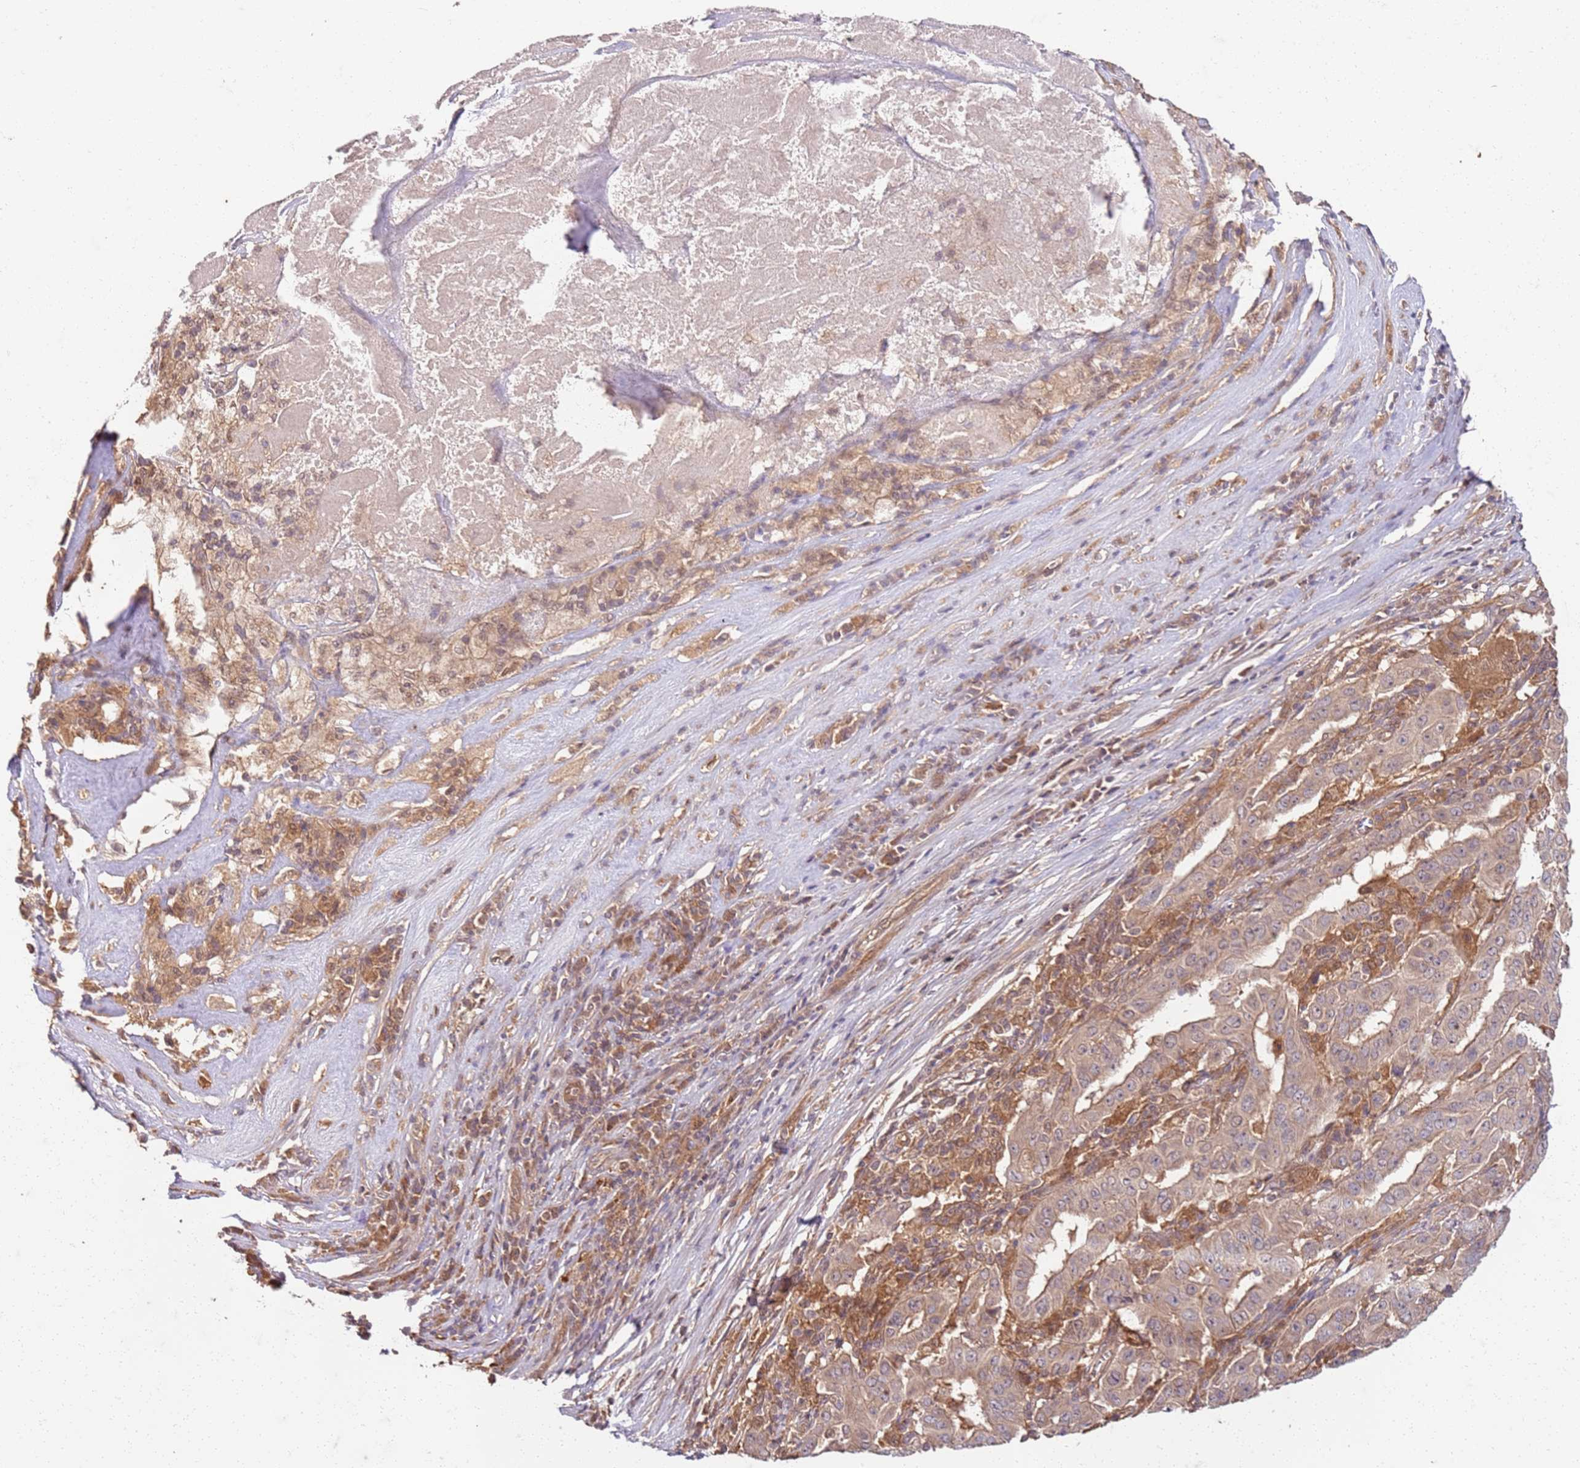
{"staining": {"intensity": "weak", "quantity": ">75%", "location": "cytoplasmic/membranous"}, "tissue": "pancreatic cancer", "cell_type": "Tumor cells", "image_type": "cancer", "snomed": [{"axis": "morphology", "description": "Adenocarcinoma, NOS"}, {"axis": "topography", "description": "Pancreas"}], "caption": "This is a micrograph of immunohistochemistry staining of pancreatic cancer (adenocarcinoma), which shows weak staining in the cytoplasmic/membranous of tumor cells.", "gene": "UBE3A", "patient": {"sex": "male", "age": 63}}